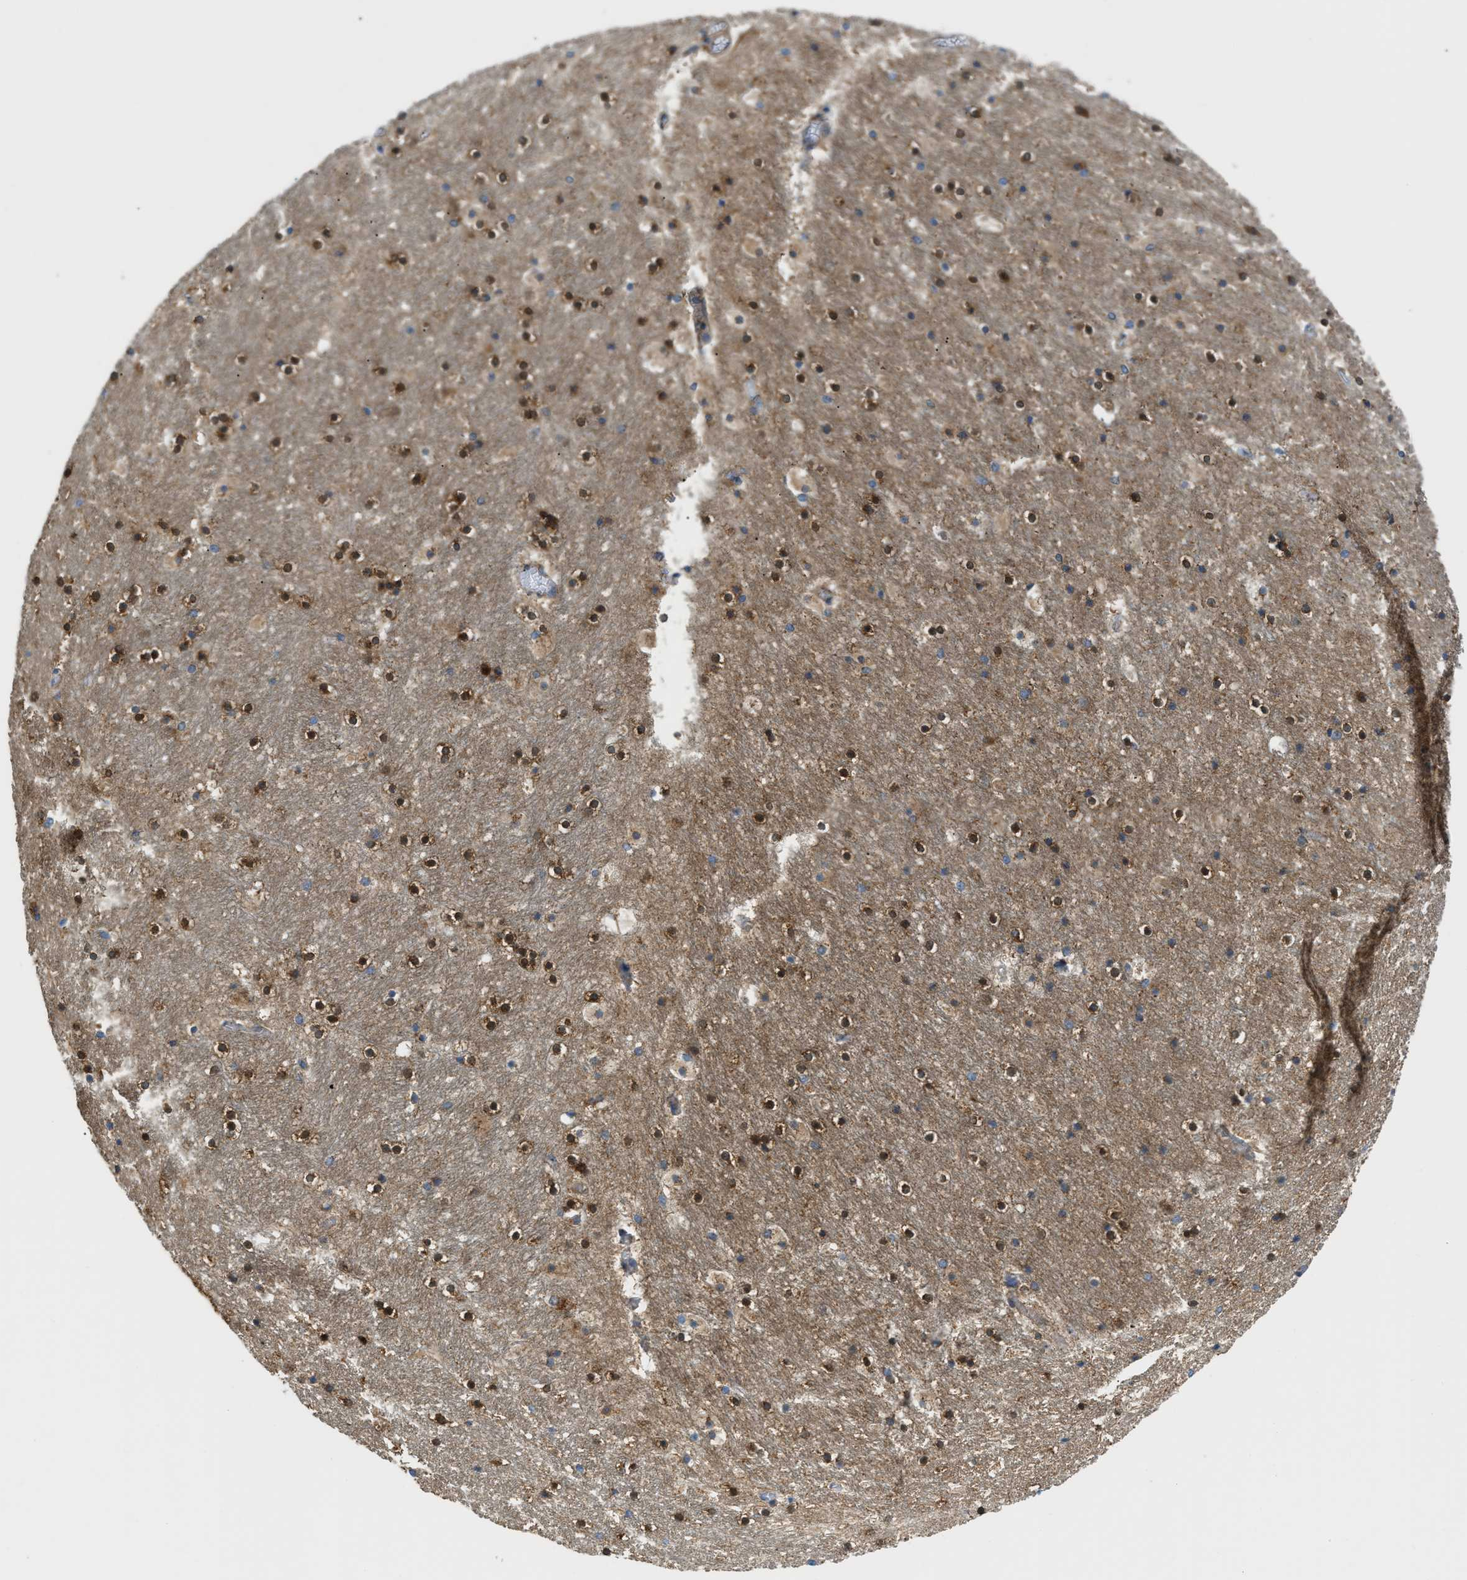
{"staining": {"intensity": "strong", "quantity": "25%-75%", "location": "nuclear"}, "tissue": "hippocampus", "cell_type": "Glial cells", "image_type": "normal", "snomed": [{"axis": "morphology", "description": "Normal tissue, NOS"}, {"axis": "topography", "description": "Hippocampus"}], "caption": "Strong nuclear positivity for a protein is appreciated in approximately 25%-75% of glial cells of unremarkable hippocampus using immunohistochemistry.", "gene": "STK33", "patient": {"sex": "male", "age": 45}}